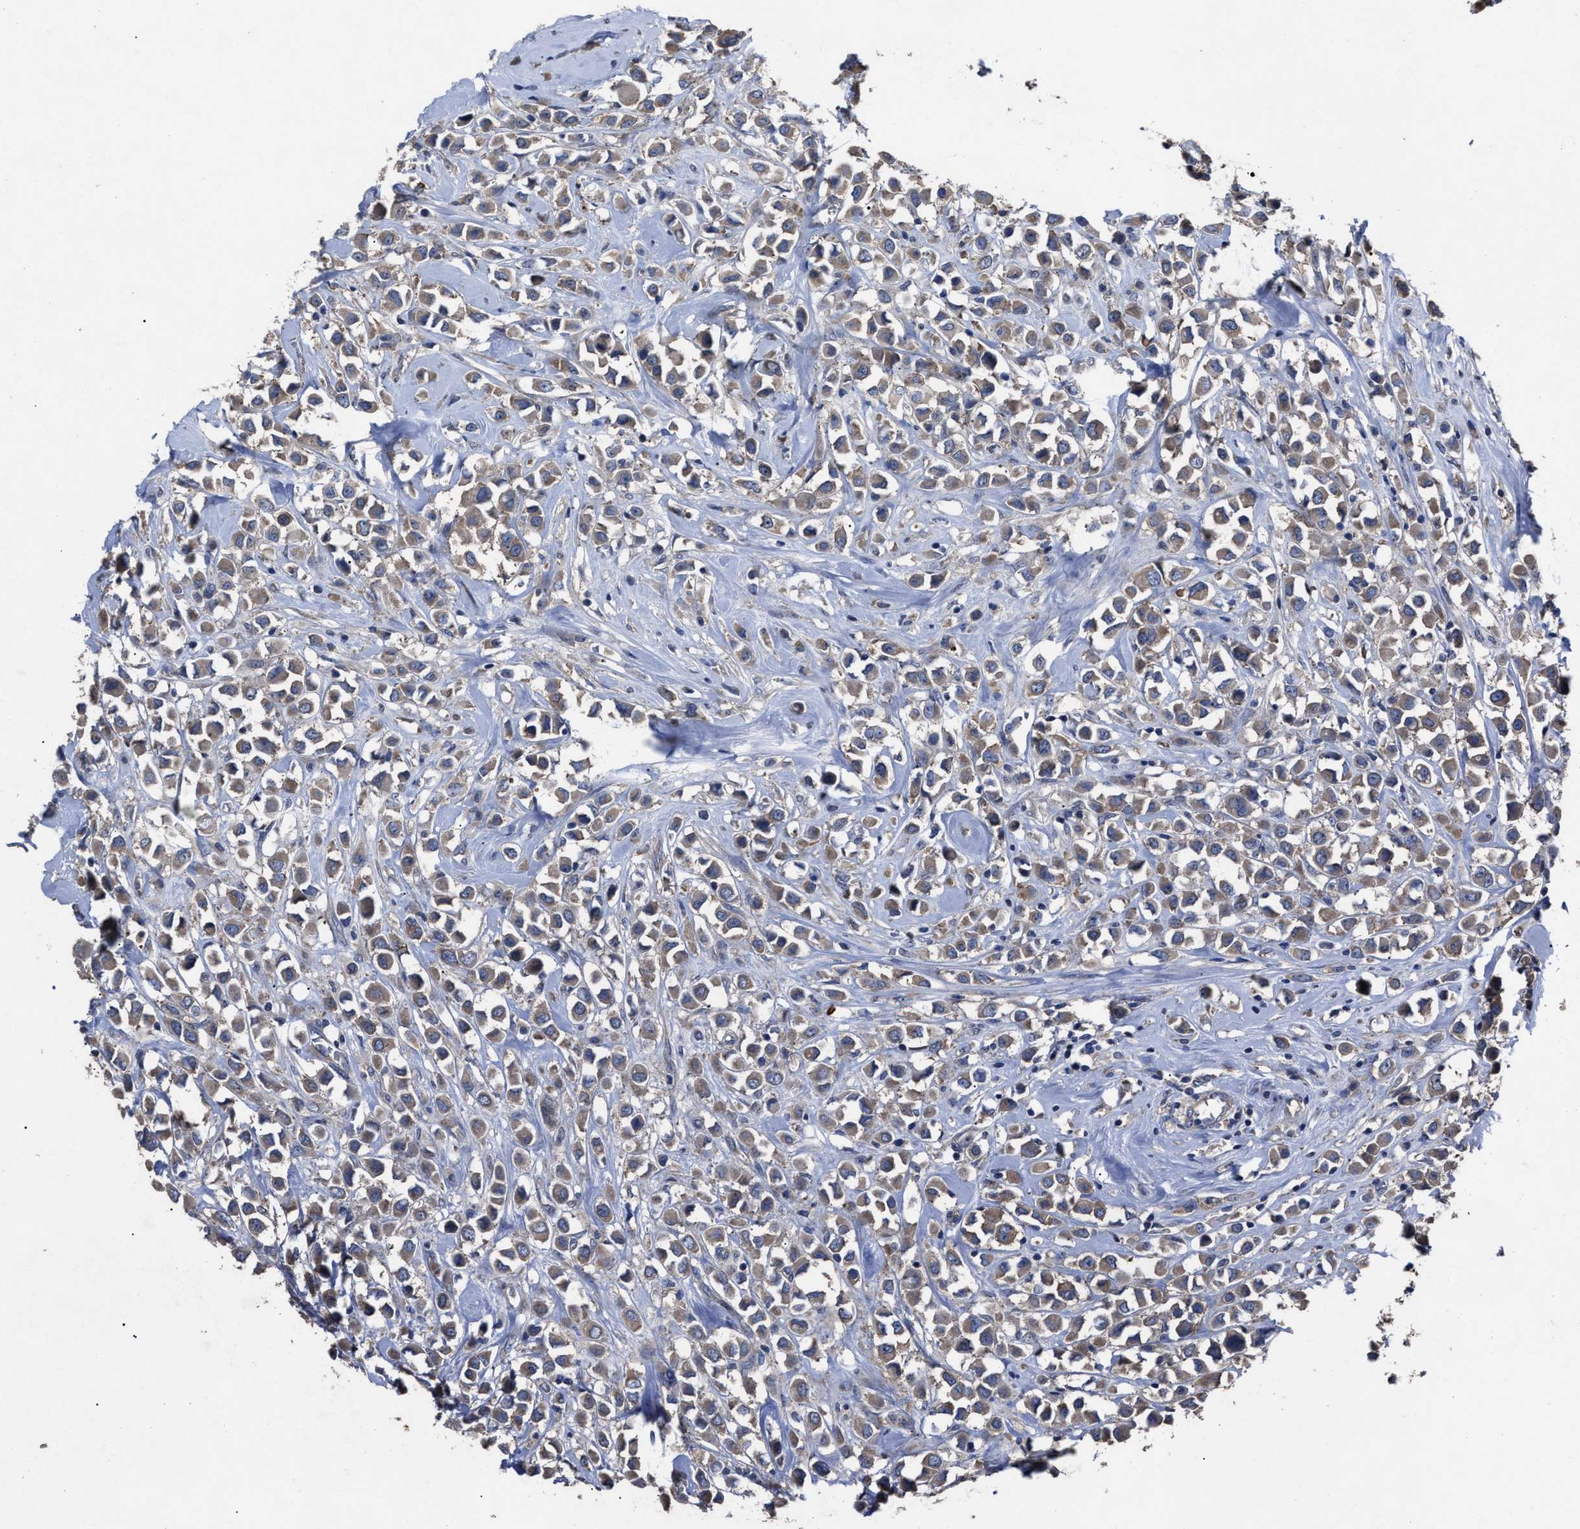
{"staining": {"intensity": "weak", "quantity": ">75%", "location": "cytoplasmic/membranous"}, "tissue": "breast cancer", "cell_type": "Tumor cells", "image_type": "cancer", "snomed": [{"axis": "morphology", "description": "Duct carcinoma"}, {"axis": "topography", "description": "Breast"}], "caption": "Immunohistochemical staining of breast intraductal carcinoma reveals weak cytoplasmic/membranous protein staining in approximately >75% of tumor cells.", "gene": "UPF1", "patient": {"sex": "female", "age": 61}}